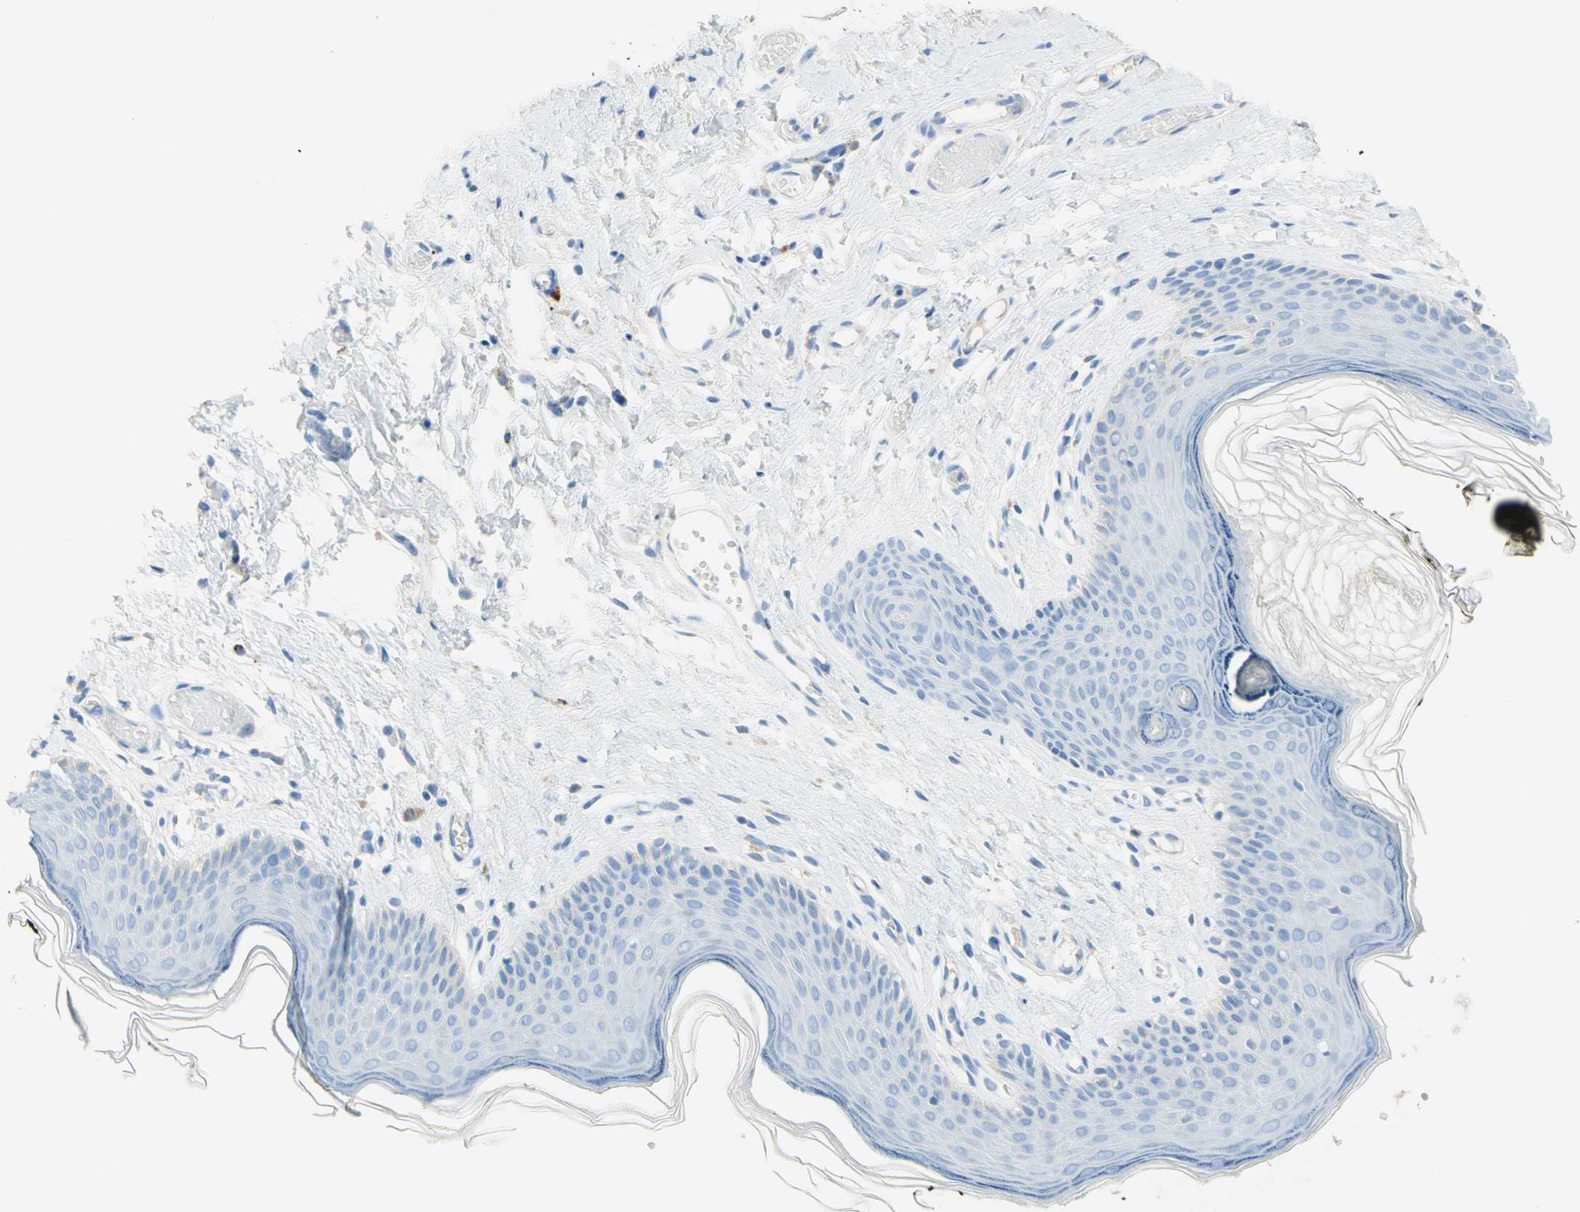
{"staining": {"intensity": "negative", "quantity": "none", "location": "none"}, "tissue": "skin", "cell_type": "Epidermal cells", "image_type": "normal", "snomed": [{"axis": "morphology", "description": "Normal tissue, NOS"}, {"axis": "morphology", "description": "Inflammation, NOS"}, {"axis": "topography", "description": "Vulva"}], "caption": "This is an IHC photomicrograph of unremarkable human skin. There is no staining in epidermal cells.", "gene": "IL6ST", "patient": {"sex": "female", "age": 84}}